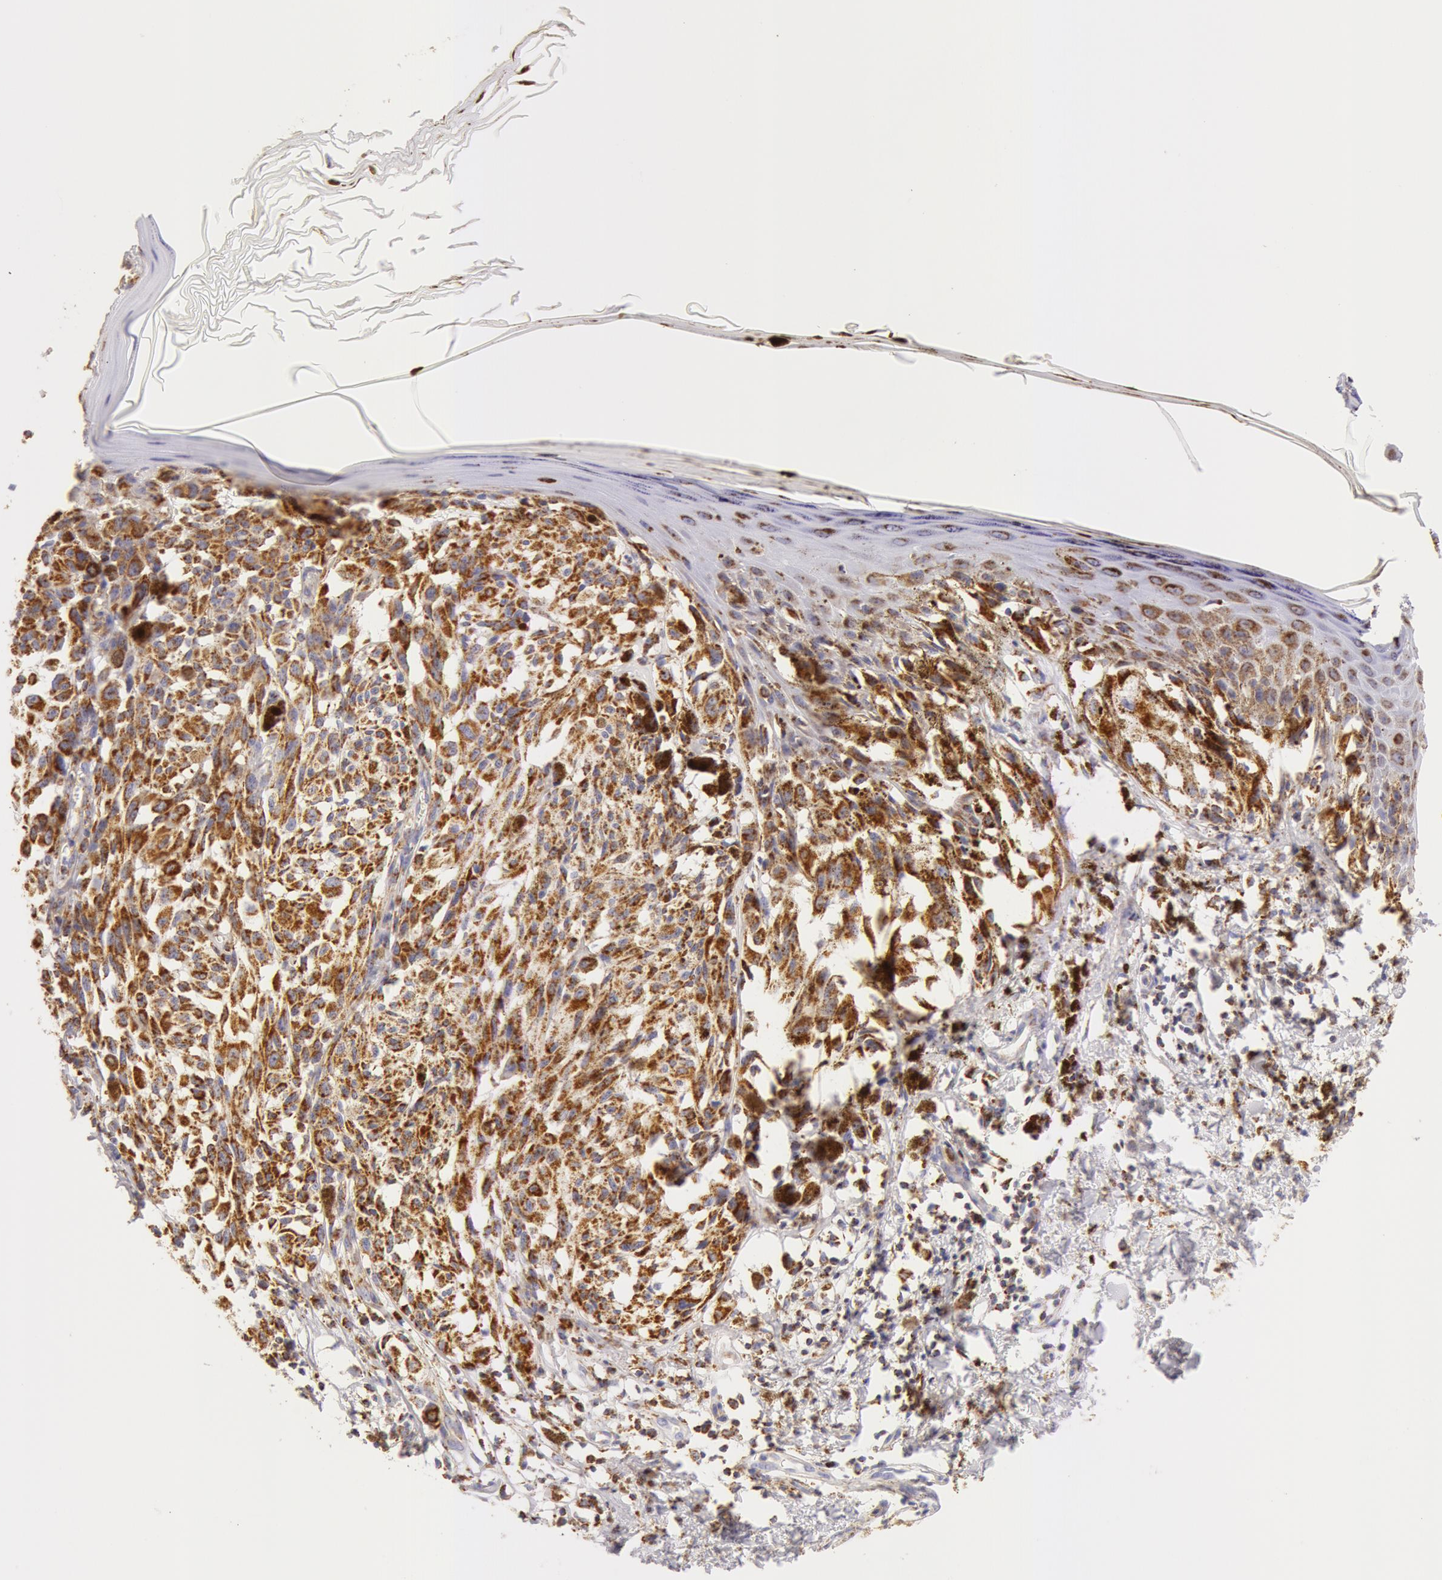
{"staining": {"intensity": "moderate", "quantity": ">75%", "location": "cytoplasmic/membranous"}, "tissue": "melanoma", "cell_type": "Tumor cells", "image_type": "cancer", "snomed": [{"axis": "morphology", "description": "Malignant melanoma, NOS"}, {"axis": "topography", "description": "Skin"}], "caption": "Immunohistochemistry histopathology image of human malignant melanoma stained for a protein (brown), which demonstrates medium levels of moderate cytoplasmic/membranous positivity in about >75% of tumor cells.", "gene": "ATP5F1B", "patient": {"sex": "female", "age": 72}}